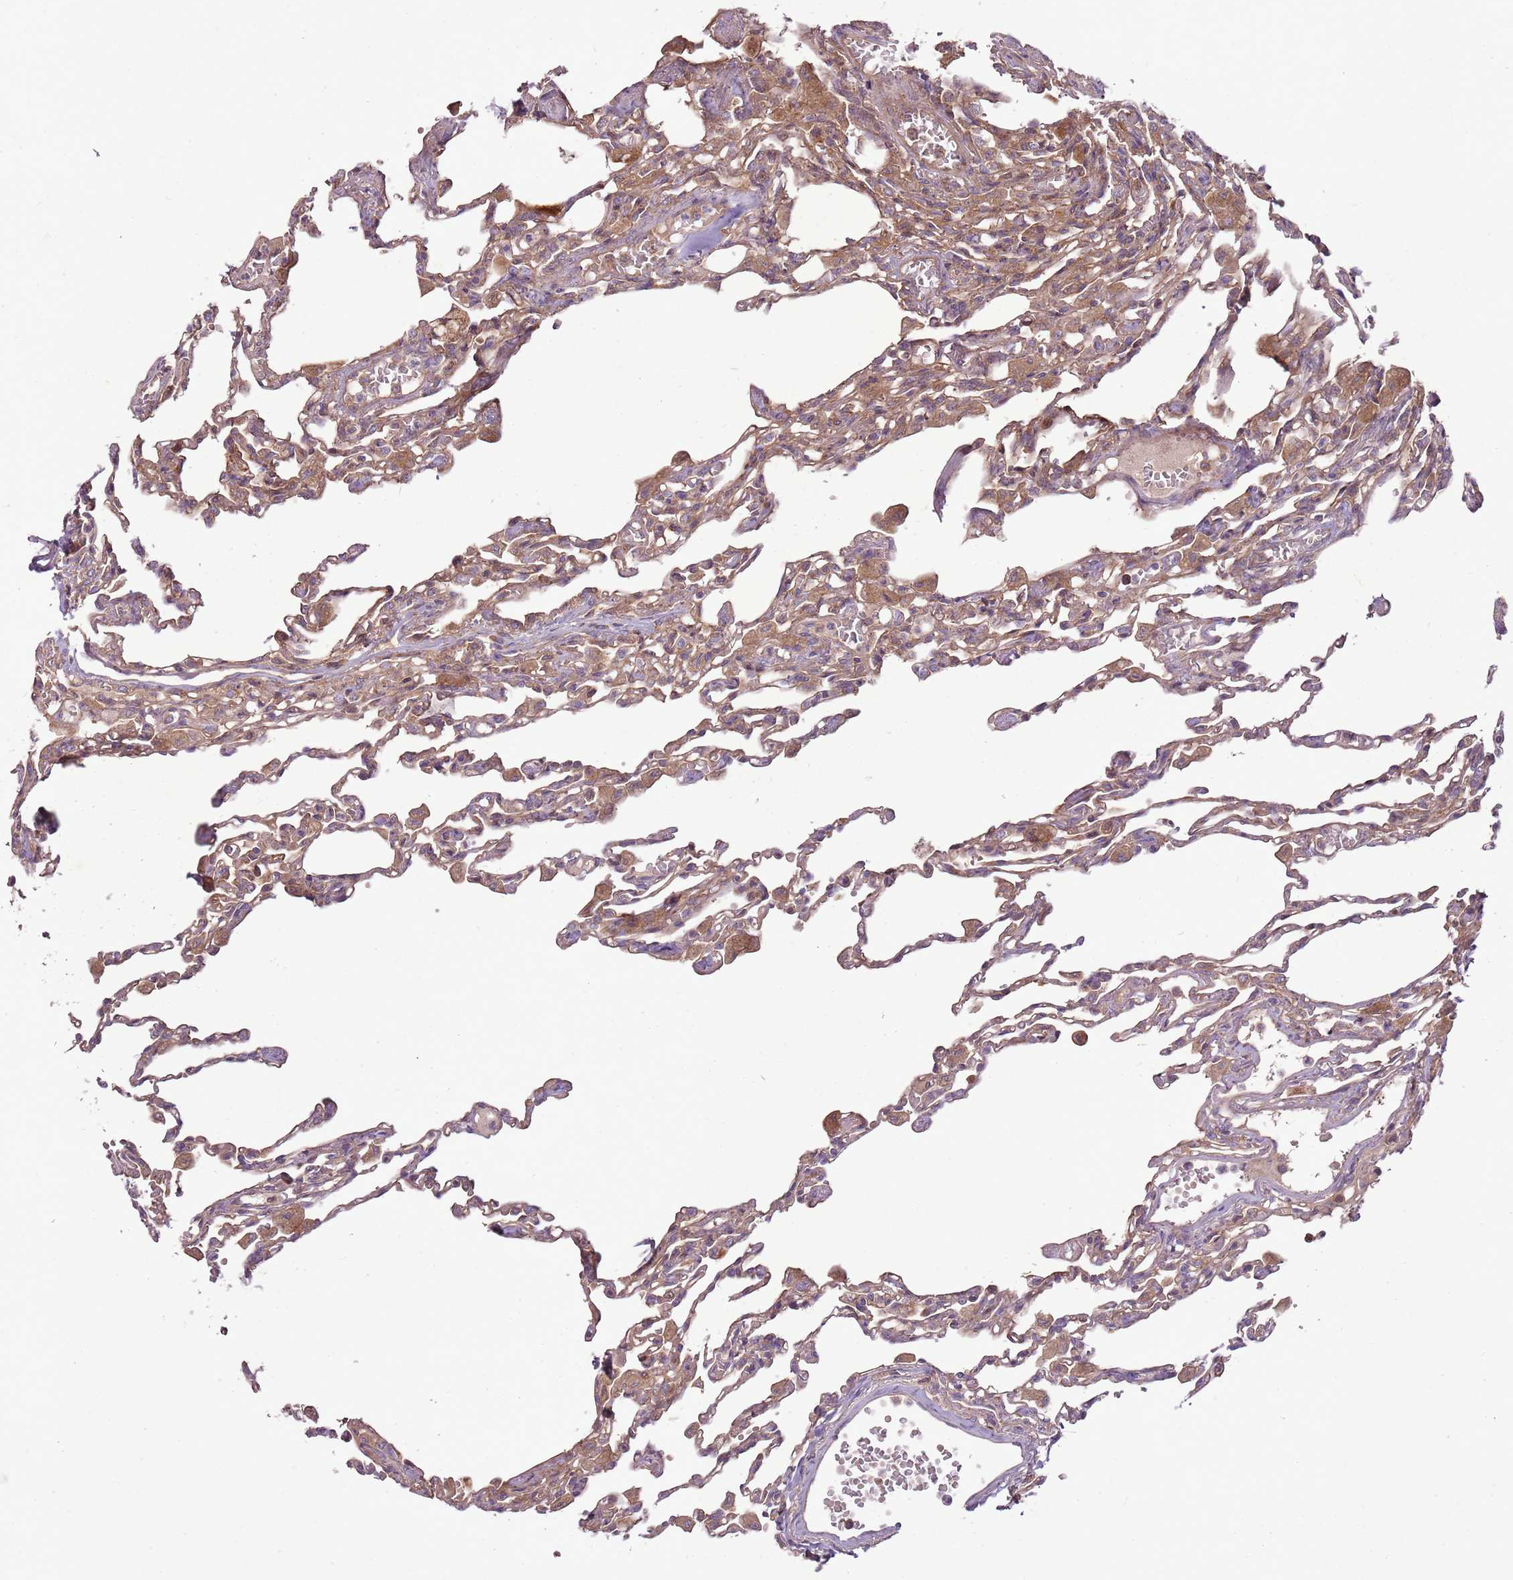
{"staining": {"intensity": "moderate", "quantity": ">75%", "location": "cytoplasmic/membranous"}, "tissue": "lung", "cell_type": "Alveolar cells", "image_type": "normal", "snomed": [{"axis": "morphology", "description": "Normal tissue, NOS"}, {"axis": "topography", "description": "Bronchus"}, {"axis": "topography", "description": "Lung"}], "caption": "Alveolar cells exhibit moderate cytoplasmic/membranous positivity in about >75% of cells in unremarkable lung. Ihc stains the protein in brown and the nuclei are stained blue.", "gene": "ANKRD24", "patient": {"sex": "female", "age": 49}}